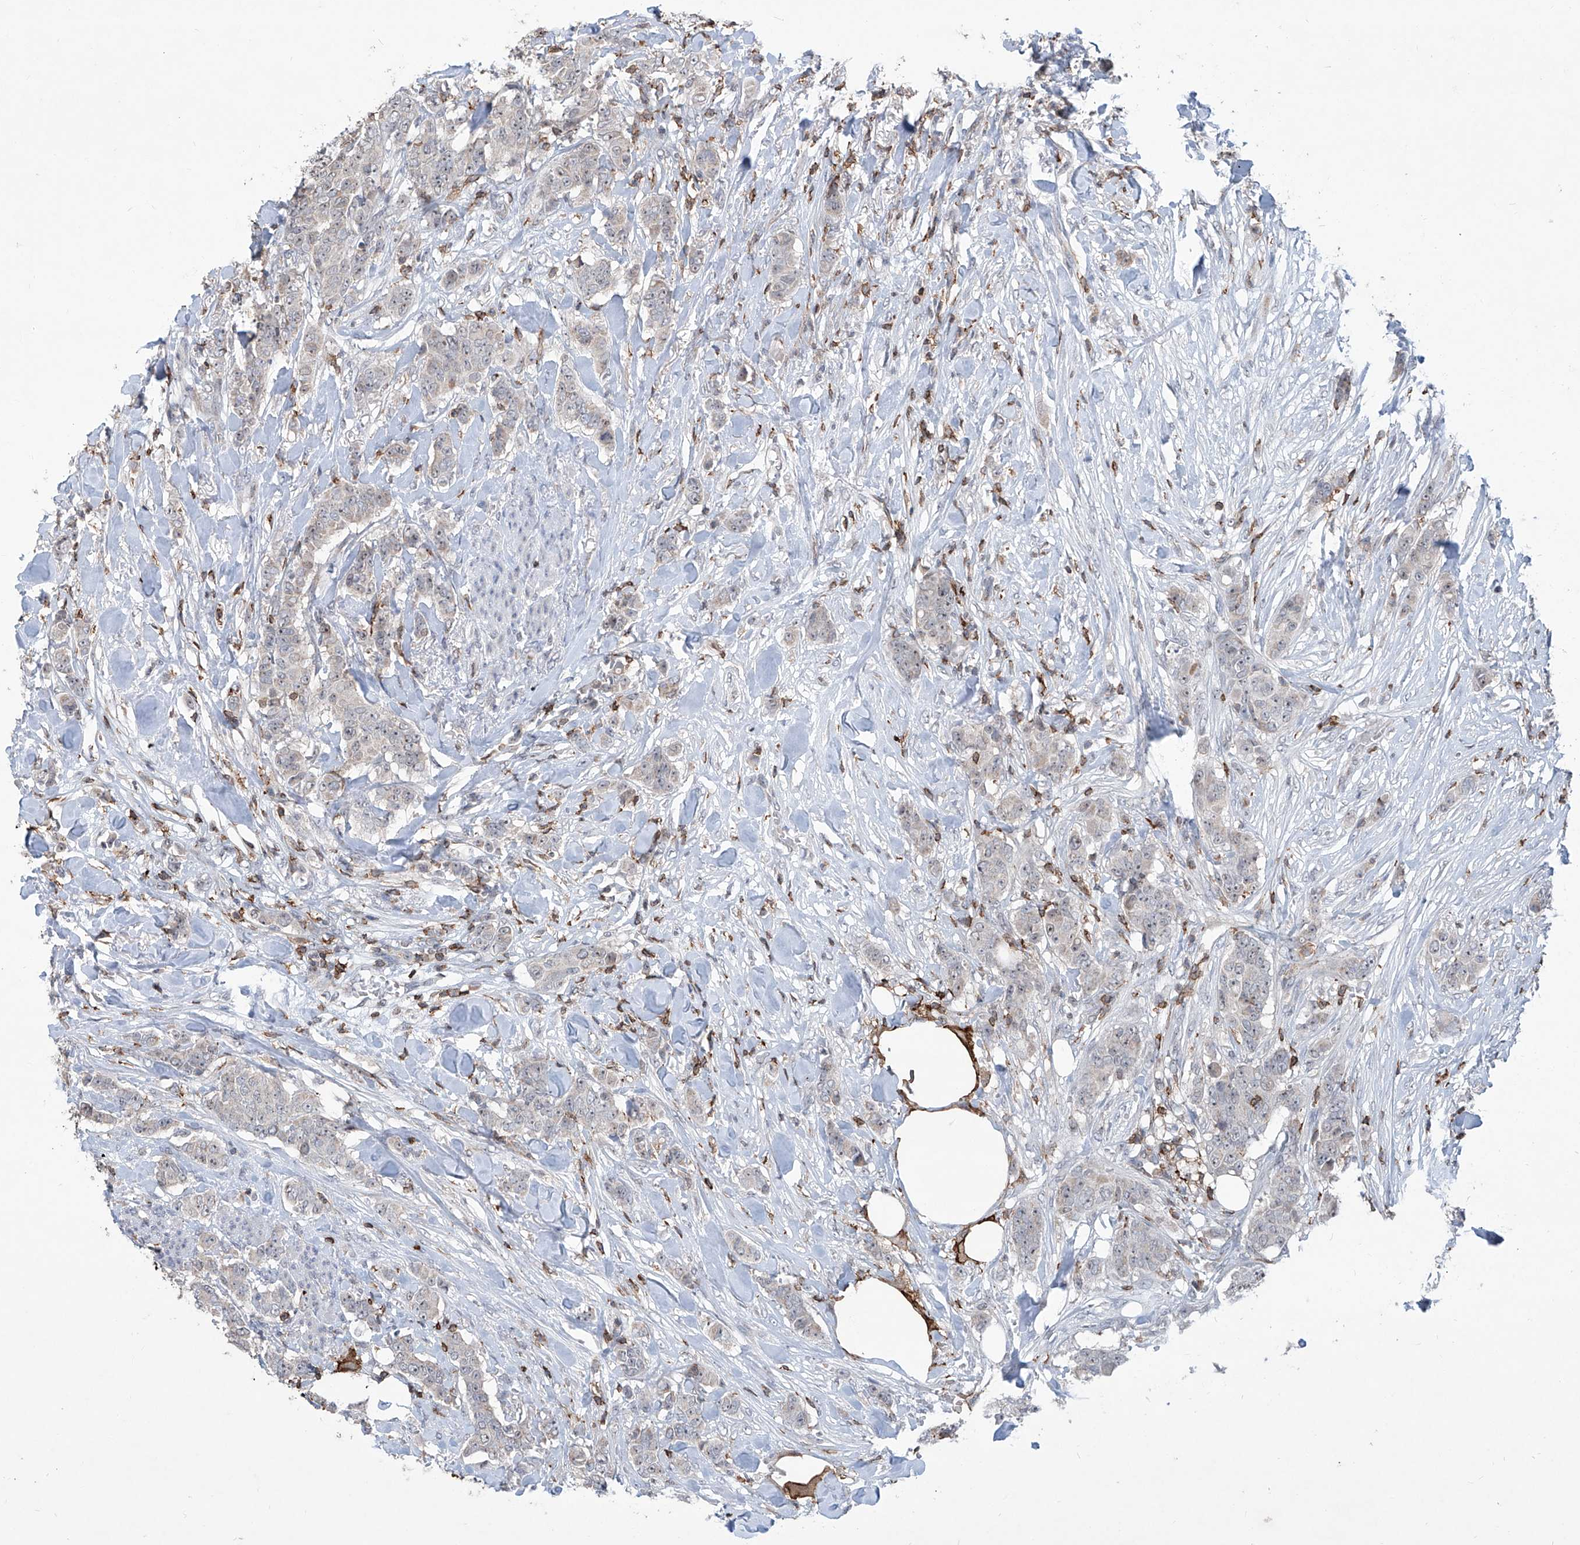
{"staining": {"intensity": "negative", "quantity": "none", "location": "none"}, "tissue": "breast cancer", "cell_type": "Tumor cells", "image_type": "cancer", "snomed": [{"axis": "morphology", "description": "Duct carcinoma"}, {"axis": "topography", "description": "Breast"}], "caption": "This histopathology image is of infiltrating ductal carcinoma (breast) stained with immunohistochemistry to label a protein in brown with the nuclei are counter-stained blue. There is no positivity in tumor cells. (DAB (3,3'-diaminobenzidine) immunohistochemistry visualized using brightfield microscopy, high magnification).", "gene": "ZBTB48", "patient": {"sex": "female", "age": 40}}